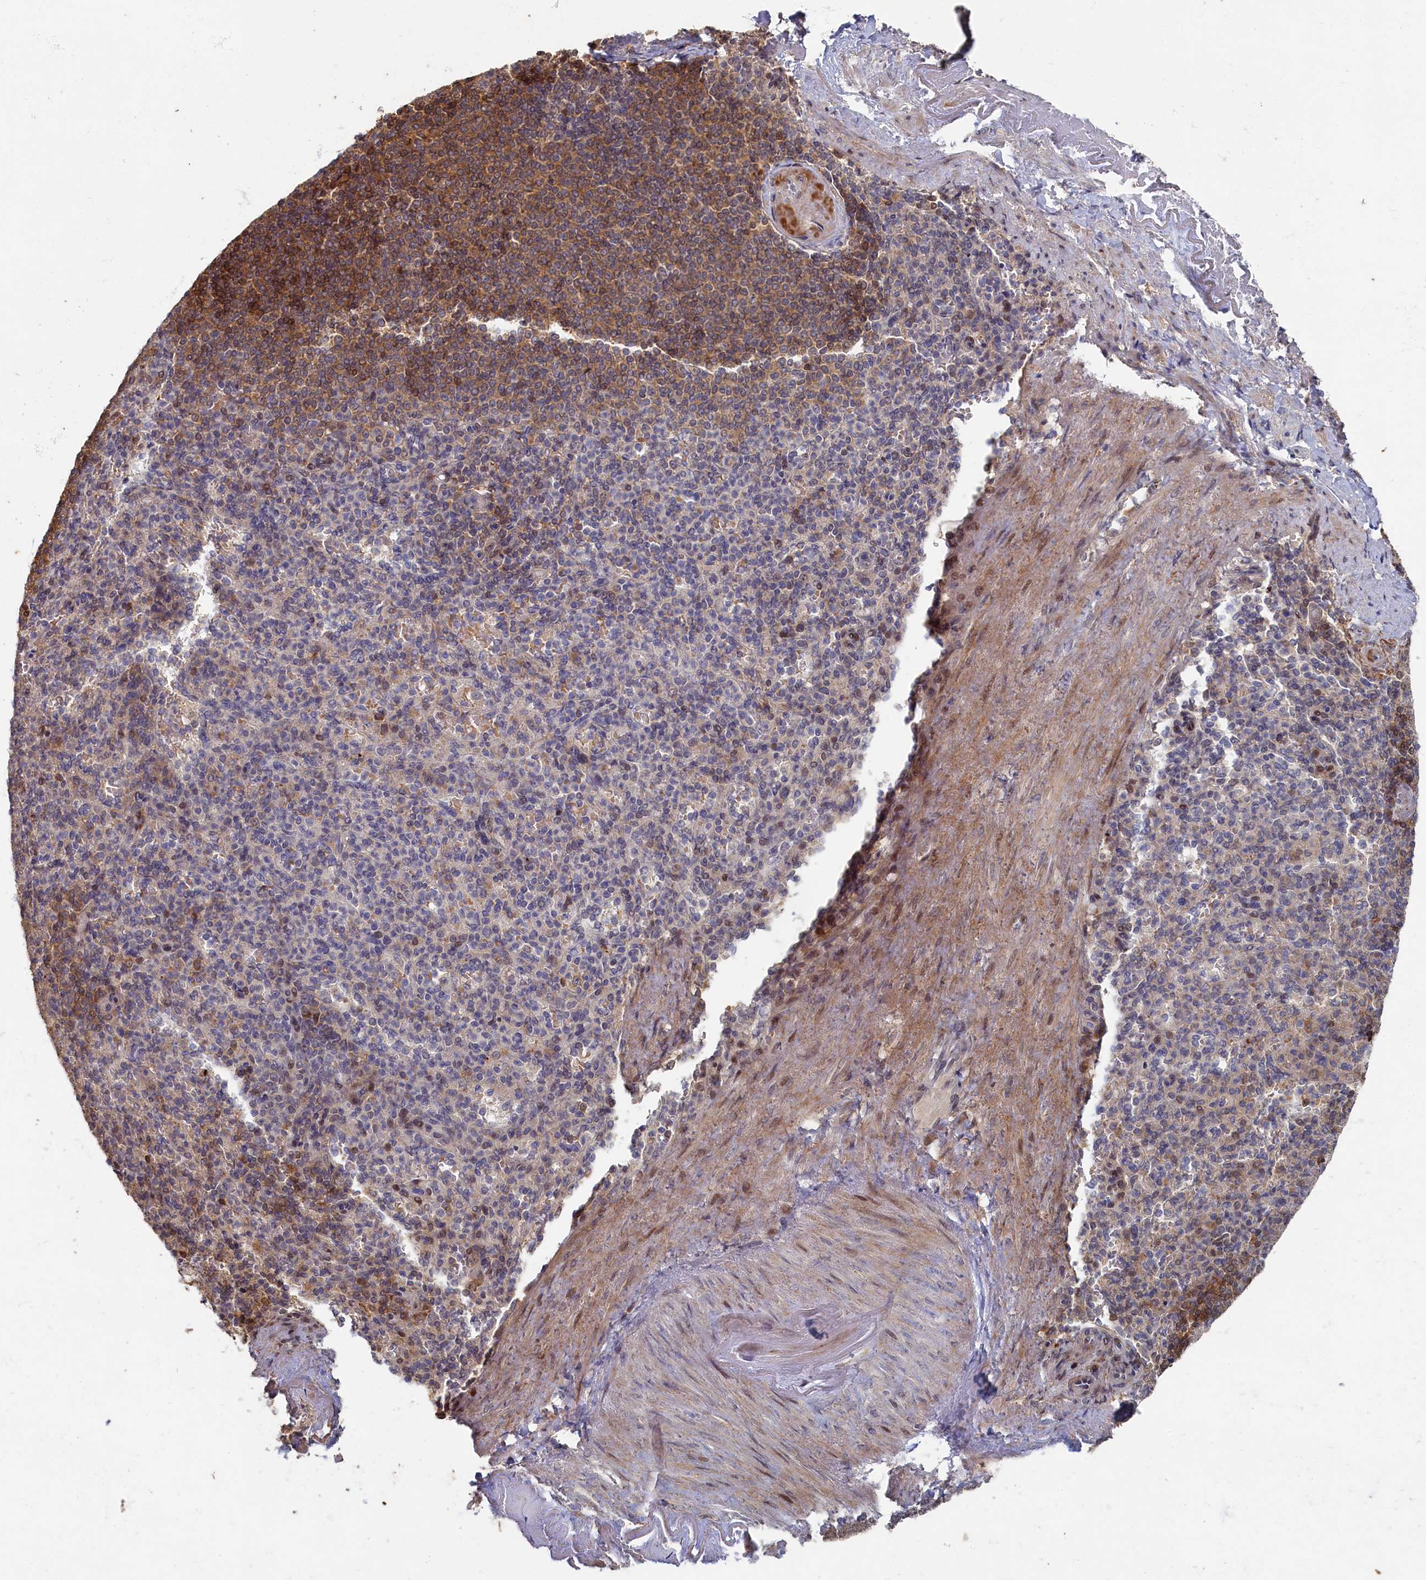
{"staining": {"intensity": "weak", "quantity": "<25%", "location": "cytoplasmic/membranous"}, "tissue": "spleen", "cell_type": "Cells in red pulp", "image_type": "normal", "snomed": [{"axis": "morphology", "description": "Normal tissue, NOS"}, {"axis": "topography", "description": "Spleen"}], "caption": "Cells in red pulp show no significant expression in benign spleen.", "gene": "HUNK", "patient": {"sex": "female", "age": 74}}